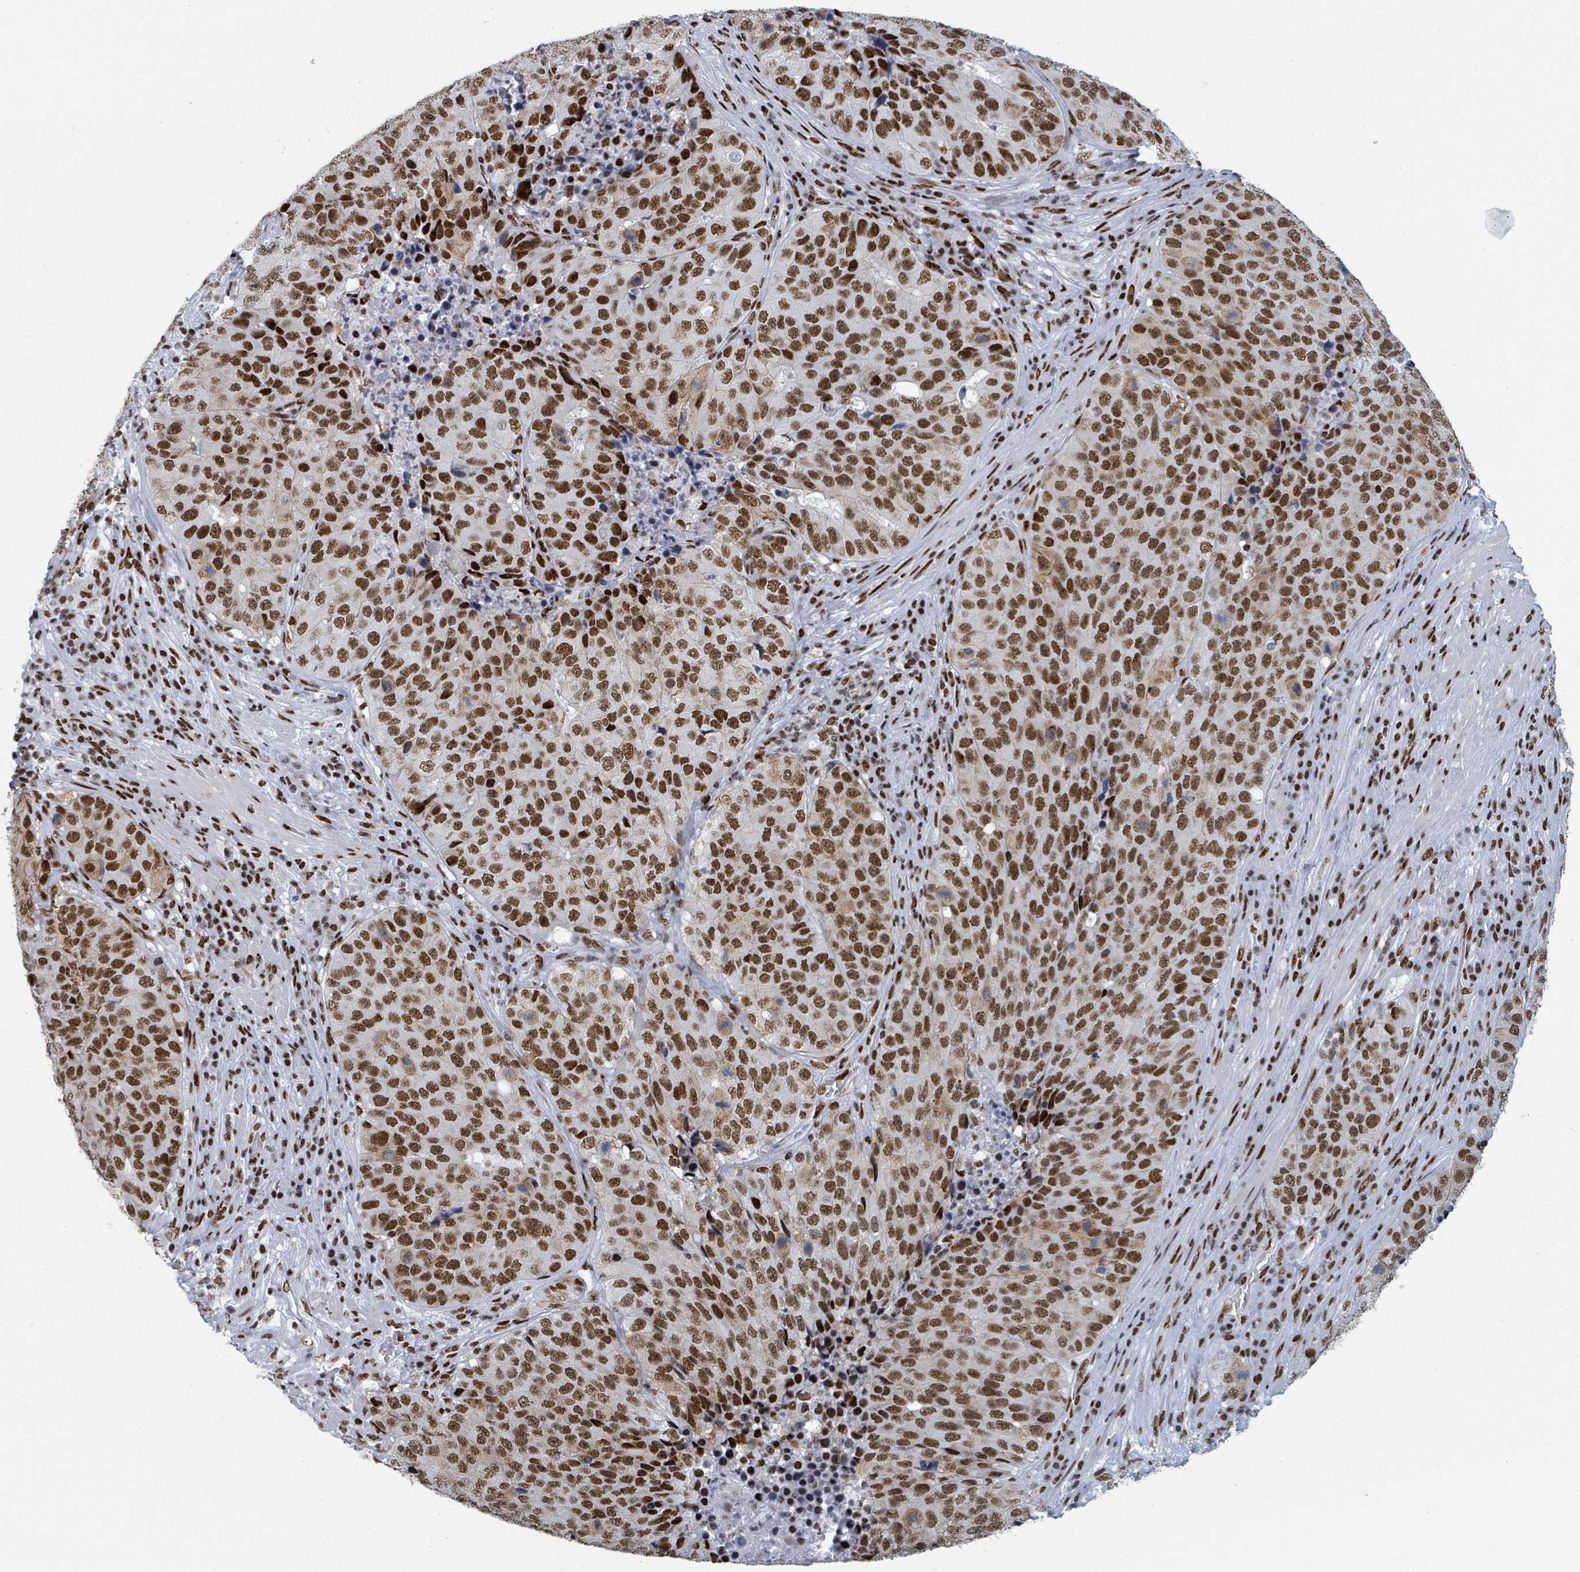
{"staining": {"intensity": "strong", "quantity": ">75%", "location": "nuclear"}, "tissue": "stomach cancer", "cell_type": "Tumor cells", "image_type": "cancer", "snomed": [{"axis": "morphology", "description": "Adenocarcinoma, NOS"}, {"axis": "topography", "description": "Stomach"}], "caption": "Protein staining of stomach cancer (adenocarcinoma) tissue demonstrates strong nuclear positivity in about >75% of tumor cells.", "gene": "DHX16", "patient": {"sex": "male", "age": 71}}